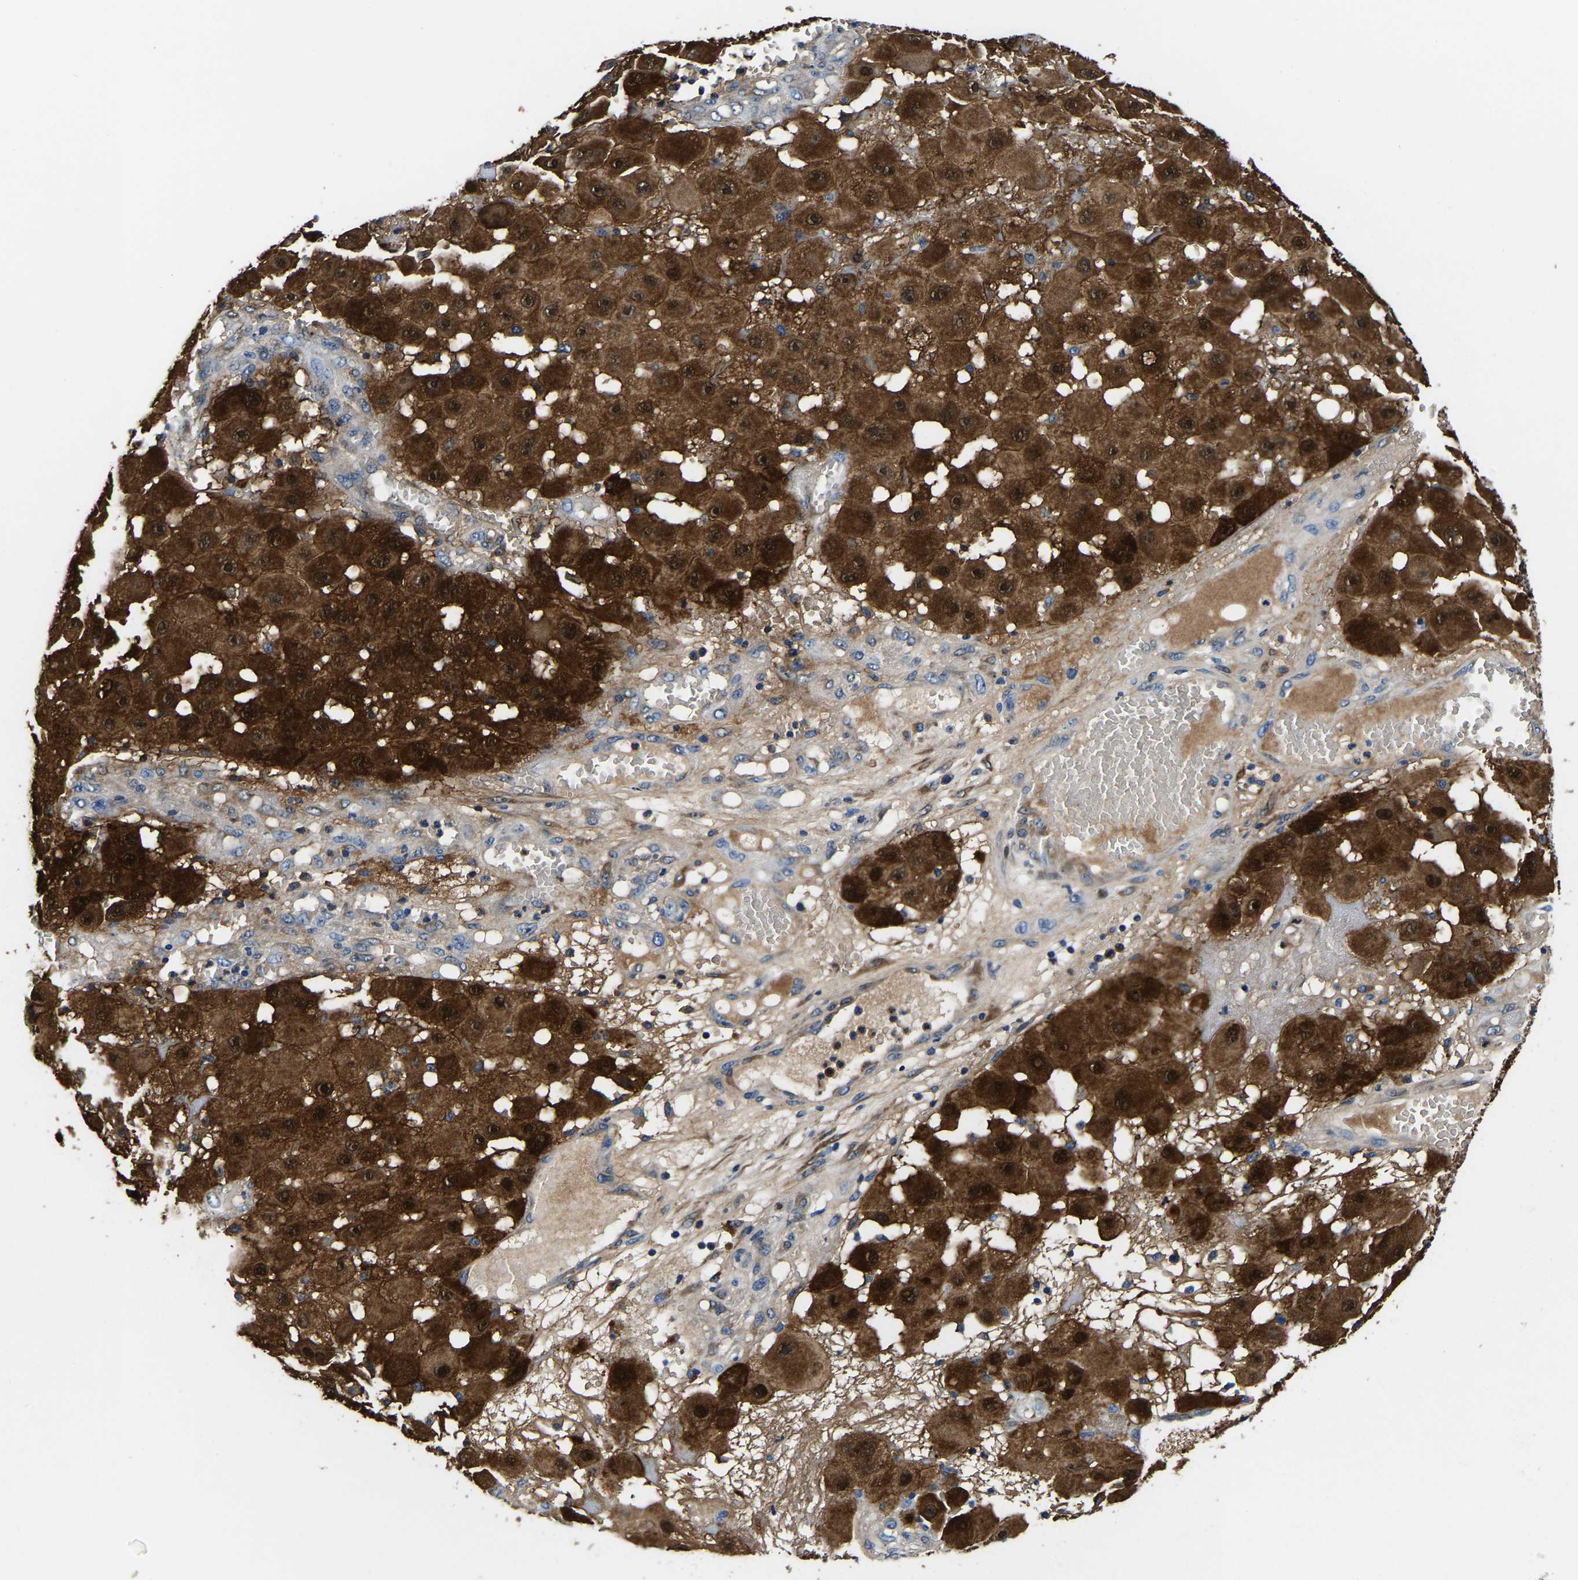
{"staining": {"intensity": "strong", "quantity": ">75%", "location": "cytoplasmic/membranous,nuclear"}, "tissue": "melanoma", "cell_type": "Tumor cells", "image_type": "cancer", "snomed": [{"axis": "morphology", "description": "Malignant melanoma, NOS"}, {"axis": "topography", "description": "Skin"}], "caption": "Malignant melanoma was stained to show a protein in brown. There is high levels of strong cytoplasmic/membranous and nuclear expression in about >75% of tumor cells.", "gene": "S100A13", "patient": {"sex": "female", "age": 81}}